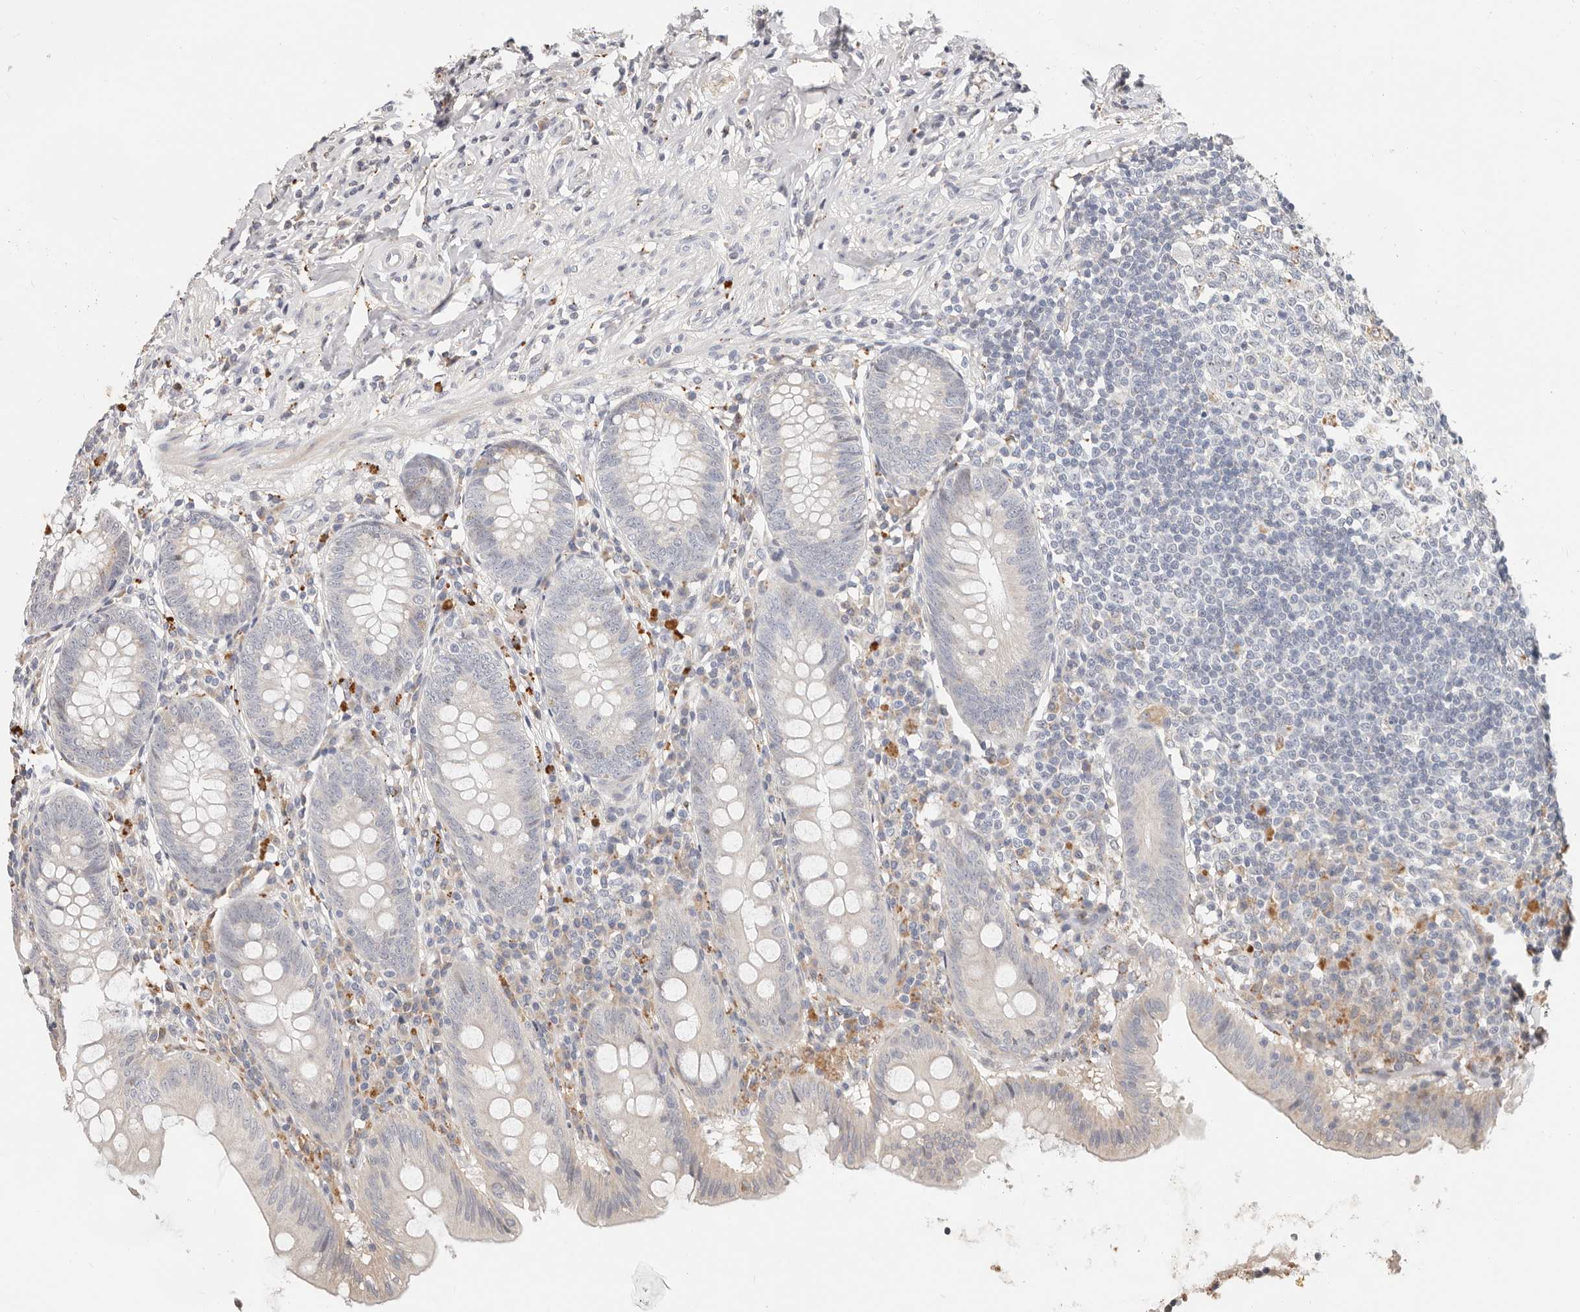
{"staining": {"intensity": "negative", "quantity": "none", "location": "none"}, "tissue": "appendix", "cell_type": "Glandular cells", "image_type": "normal", "snomed": [{"axis": "morphology", "description": "Normal tissue, NOS"}, {"axis": "topography", "description": "Appendix"}], "caption": "IHC of unremarkable human appendix reveals no staining in glandular cells.", "gene": "ZRANB1", "patient": {"sex": "female", "age": 54}}